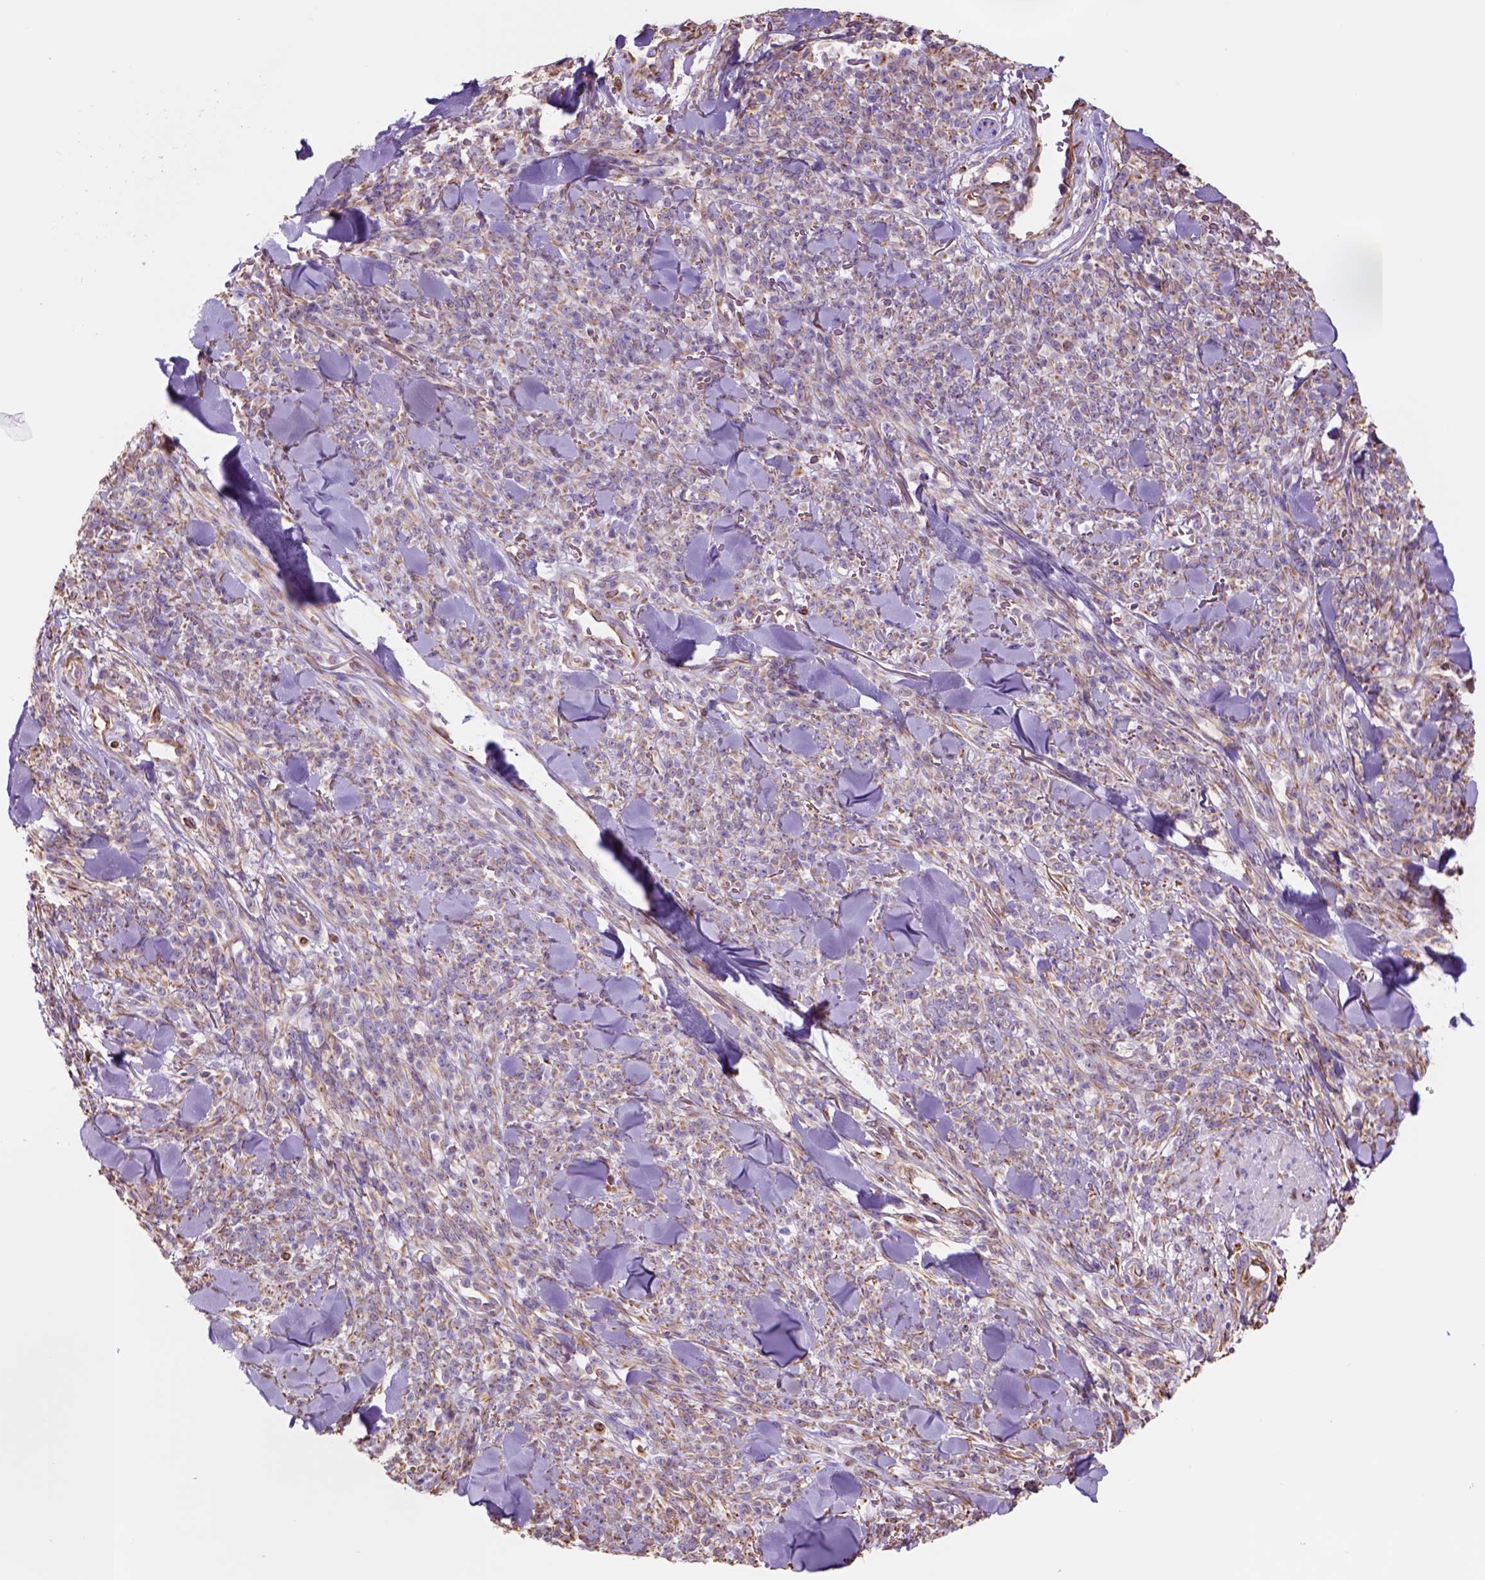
{"staining": {"intensity": "weak", "quantity": ">75%", "location": "cytoplasmic/membranous"}, "tissue": "melanoma", "cell_type": "Tumor cells", "image_type": "cancer", "snomed": [{"axis": "morphology", "description": "Malignant melanoma, NOS"}, {"axis": "topography", "description": "Skin"}, {"axis": "topography", "description": "Skin of trunk"}], "caption": "The image demonstrates a brown stain indicating the presence of a protein in the cytoplasmic/membranous of tumor cells in malignant melanoma.", "gene": "ZZZ3", "patient": {"sex": "male", "age": 74}}